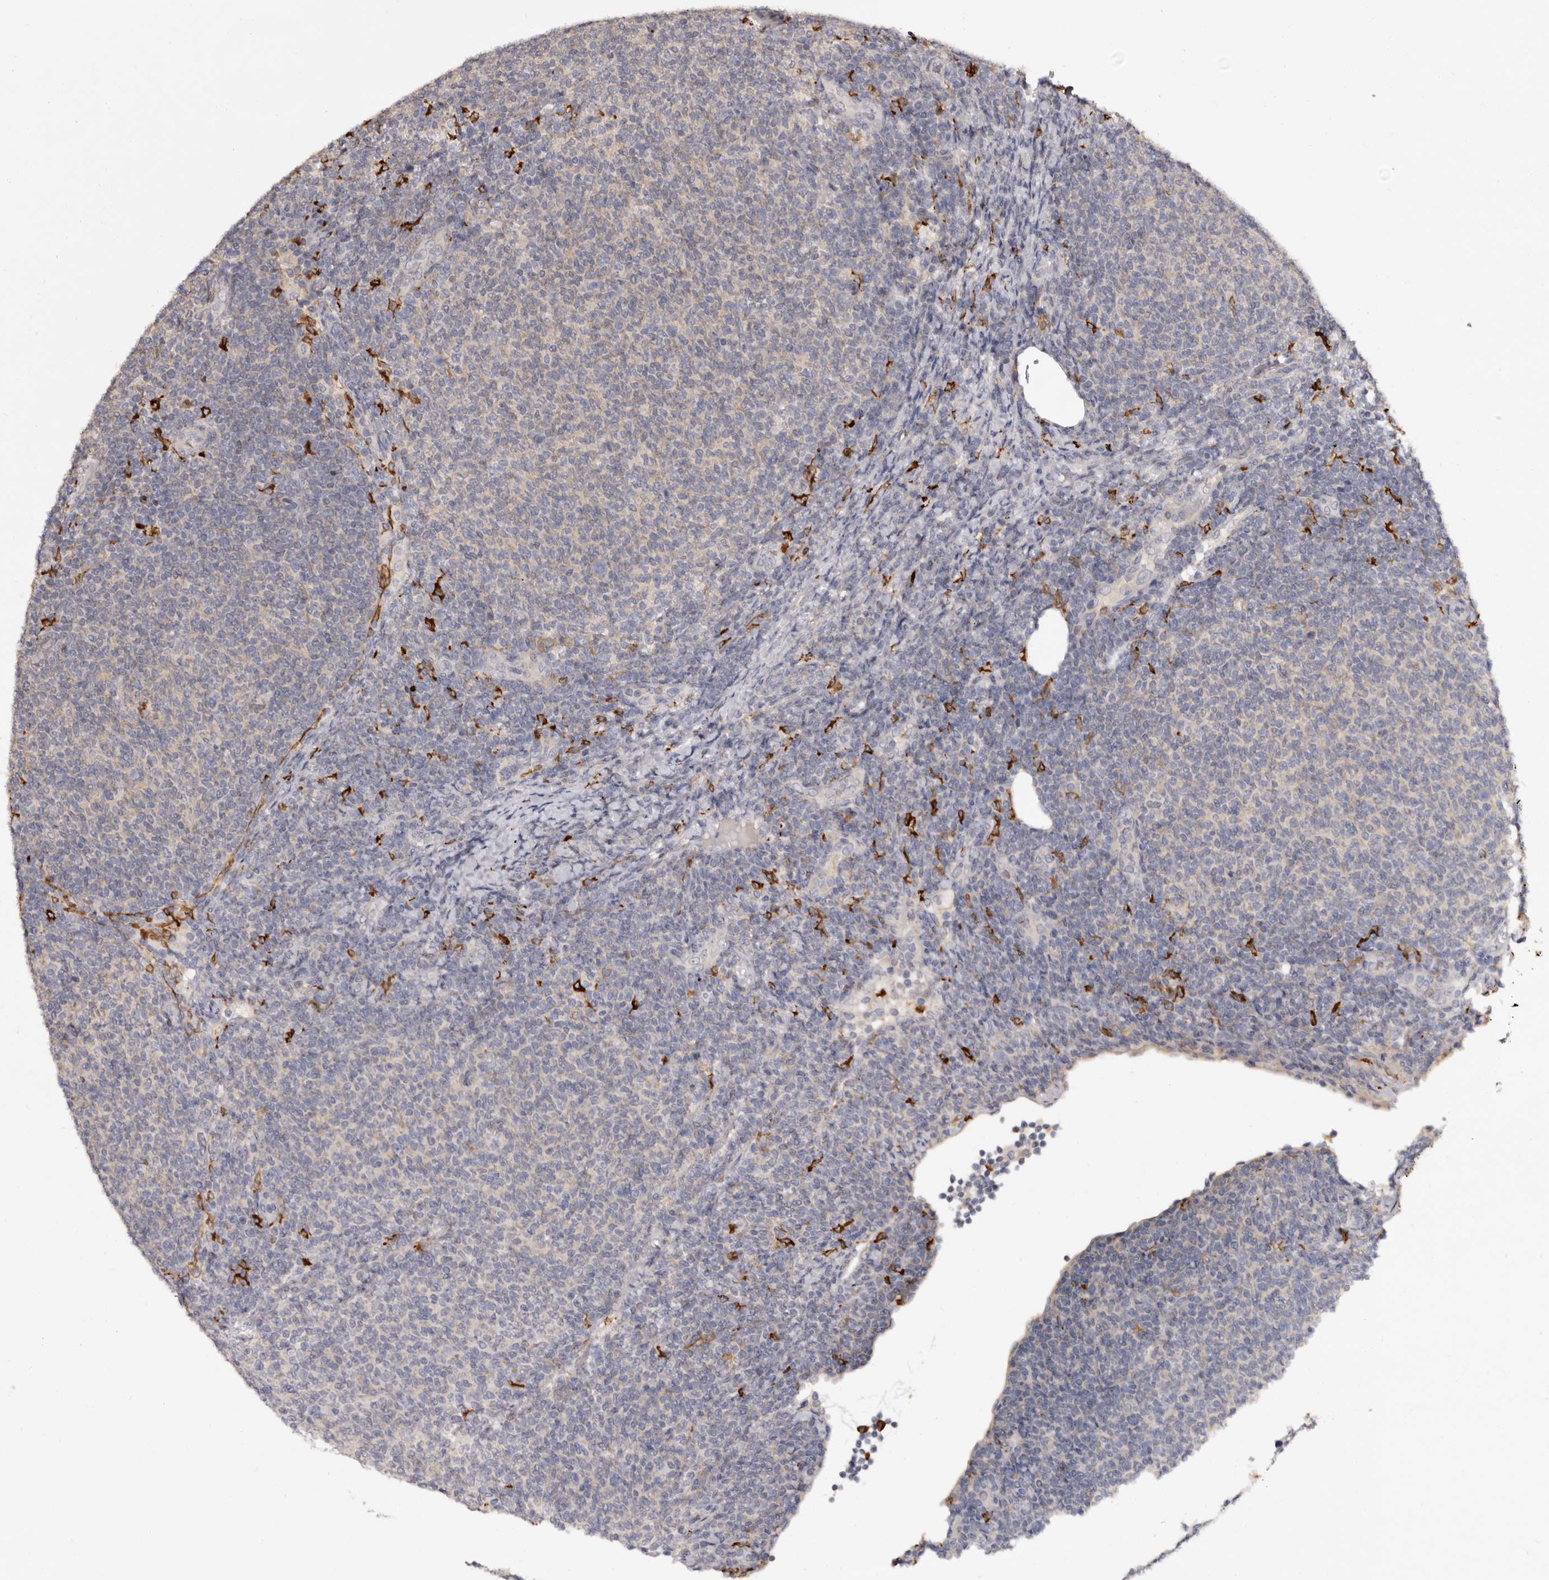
{"staining": {"intensity": "negative", "quantity": "none", "location": "none"}, "tissue": "lymphoma", "cell_type": "Tumor cells", "image_type": "cancer", "snomed": [{"axis": "morphology", "description": "Malignant lymphoma, non-Hodgkin's type, Low grade"}, {"axis": "topography", "description": "Lymph node"}], "caption": "Immunohistochemistry (IHC) of human lymphoma exhibits no positivity in tumor cells. (DAB IHC with hematoxylin counter stain).", "gene": "TNNI1", "patient": {"sex": "male", "age": 66}}